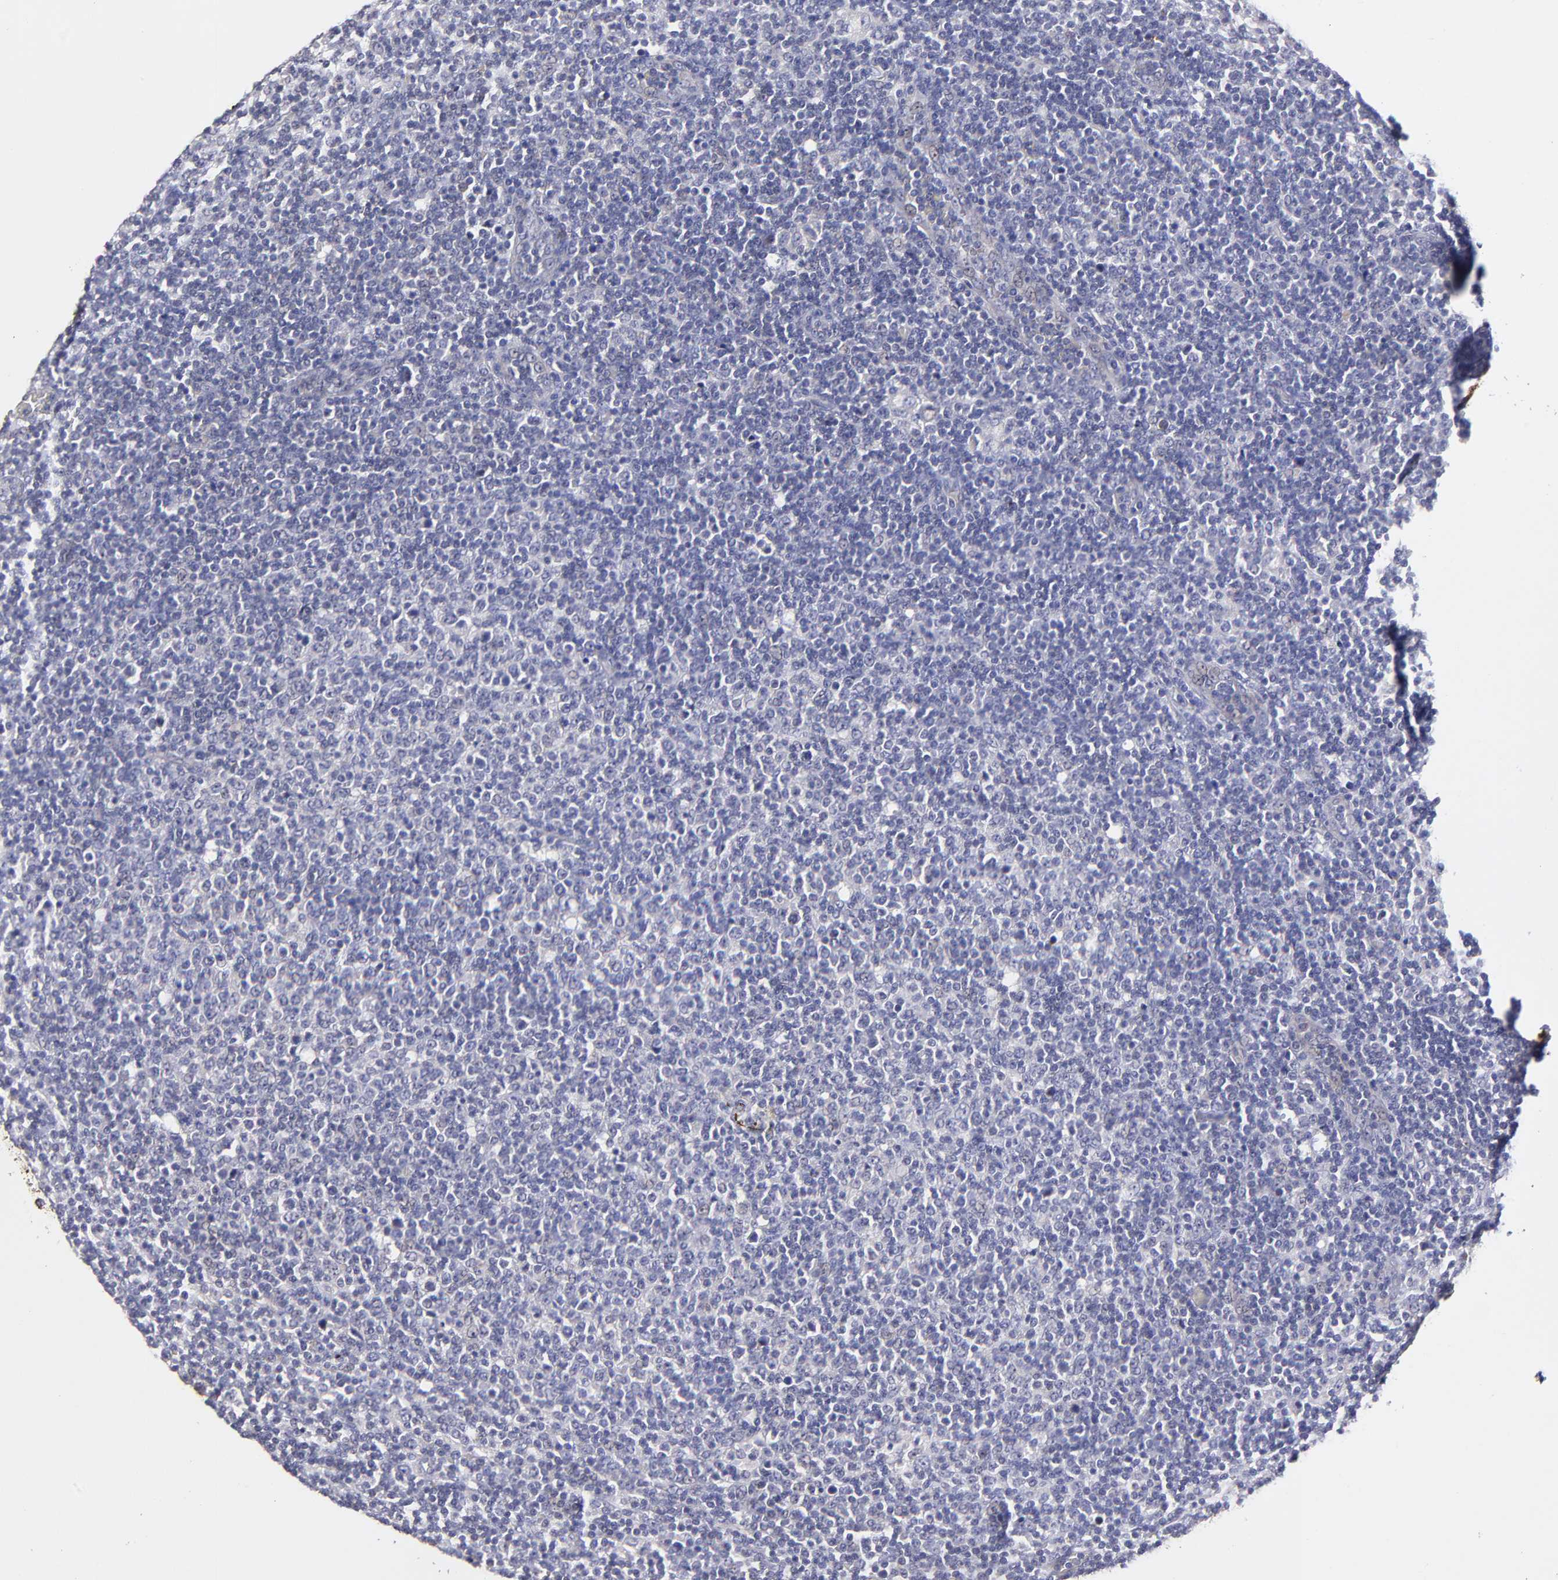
{"staining": {"intensity": "negative", "quantity": "none", "location": "none"}, "tissue": "lymphoma", "cell_type": "Tumor cells", "image_type": "cancer", "snomed": [{"axis": "morphology", "description": "Malignant lymphoma, non-Hodgkin's type, Low grade"}, {"axis": "topography", "description": "Lymph node"}], "caption": "This is a image of IHC staining of lymphoma, which shows no expression in tumor cells. (DAB (3,3'-diaminobenzidine) immunohistochemistry visualized using brightfield microscopy, high magnification).", "gene": "BTG2", "patient": {"sex": "male", "age": 70}}